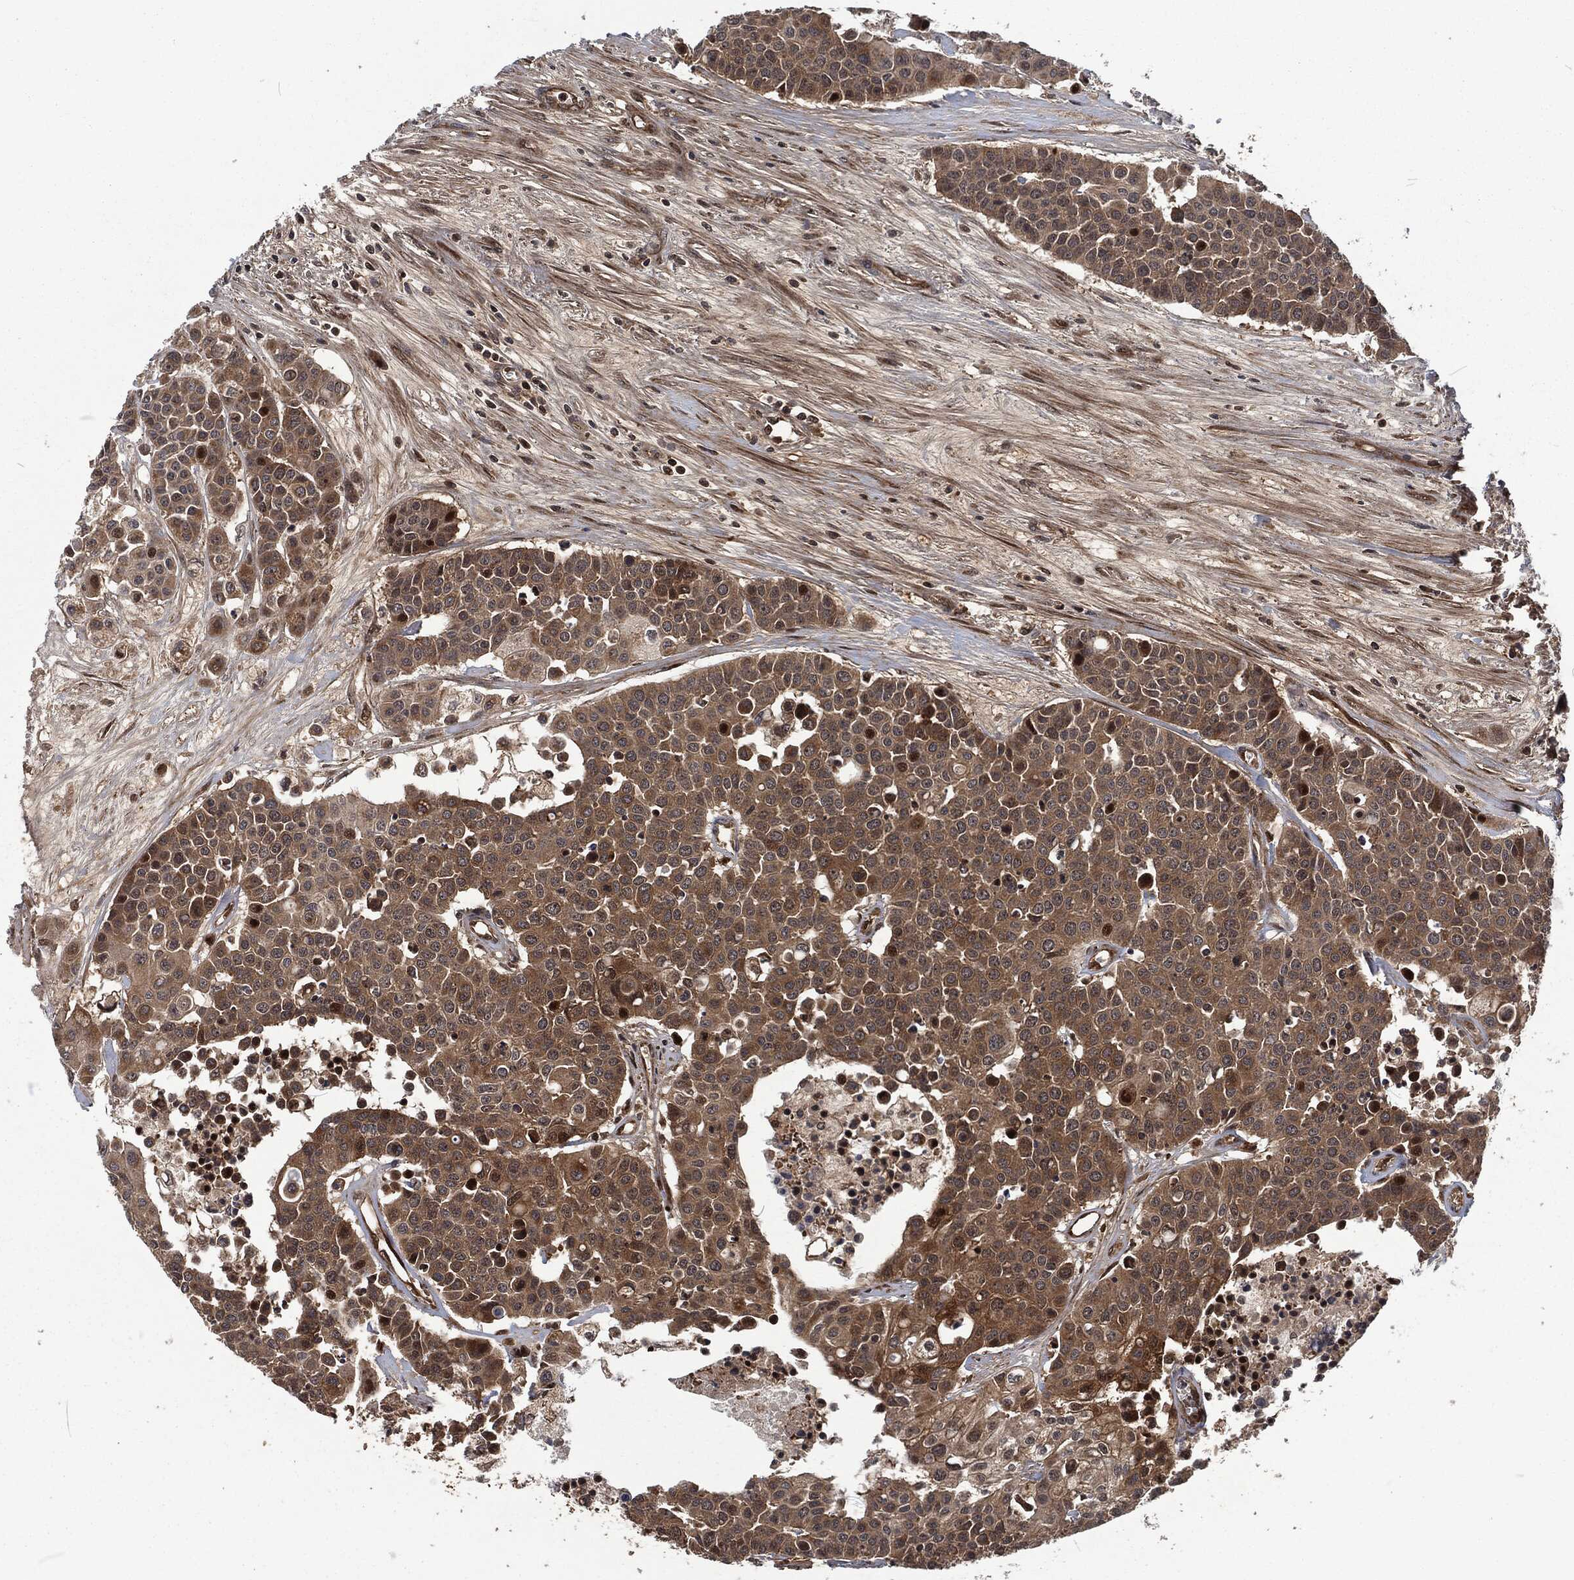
{"staining": {"intensity": "moderate", "quantity": ">75%", "location": "cytoplasmic/membranous"}, "tissue": "carcinoid", "cell_type": "Tumor cells", "image_type": "cancer", "snomed": [{"axis": "morphology", "description": "Carcinoid, malignant, NOS"}, {"axis": "topography", "description": "Colon"}], "caption": "This histopathology image shows malignant carcinoid stained with immunohistochemistry to label a protein in brown. The cytoplasmic/membranous of tumor cells show moderate positivity for the protein. Nuclei are counter-stained blue.", "gene": "CMPK2", "patient": {"sex": "male", "age": 81}}